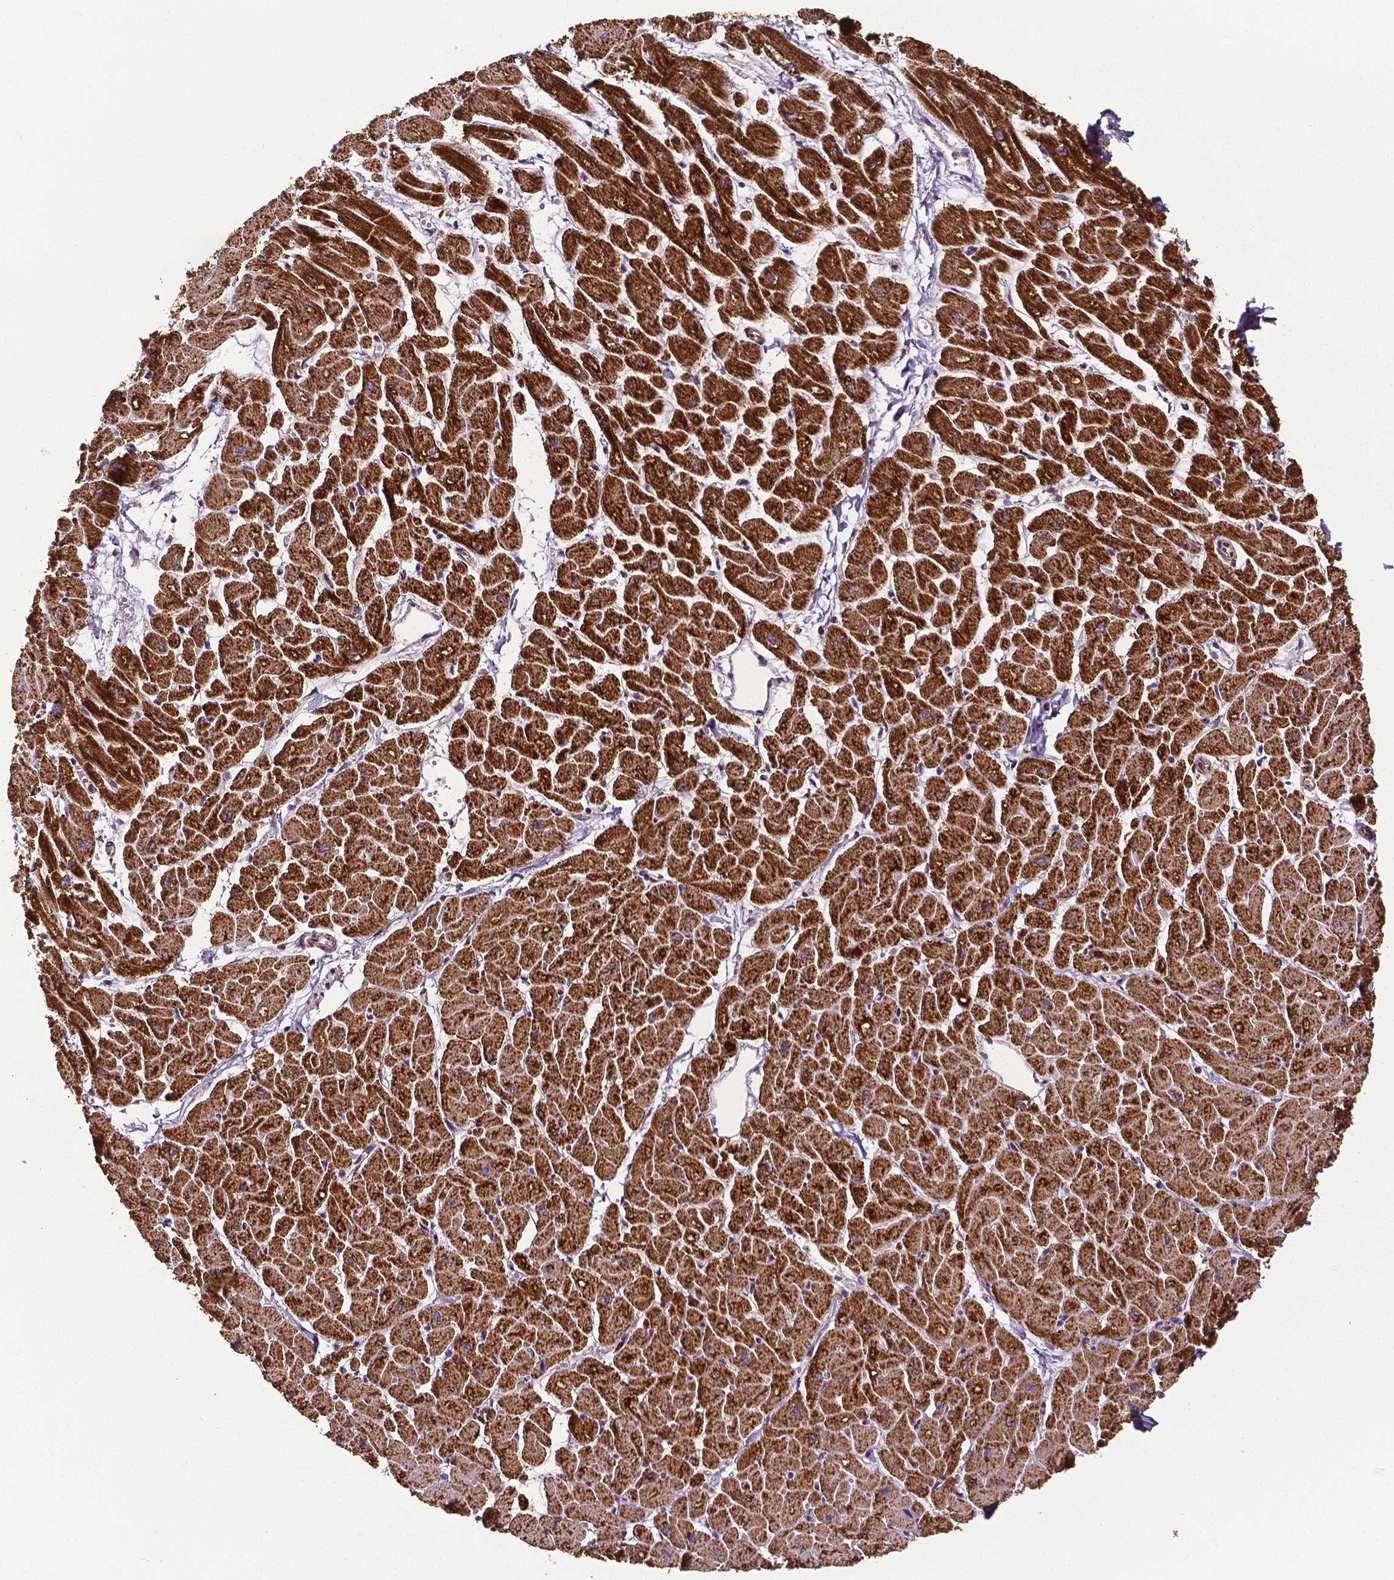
{"staining": {"intensity": "strong", "quantity": ">75%", "location": "cytoplasmic/membranous"}, "tissue": "heart muscle", "cell_type": "Cardiomyocytes", "image_type": "normal", "snomed": [{"axis": "morphology", "description": "Normal tissue, NOS"}, {"axis": "topography", "description": "Heart"}], "caption": "Immunohistochemistry (IHC) staining of benign heart muscle, which demonstrates high levels of strong cytoplasmic/membranous staining in approximately >75% of cardiomyocytes indicating strong cytoplasmic/membranous protein expression. The staining was performed using DAB (3,3'-diaminobenzidine) (brown) for protein detection and nuclei were counterstained in hematoxylin (blue).", "gene": "MACC1", "patient": {"sex": "male", "age": 57}}